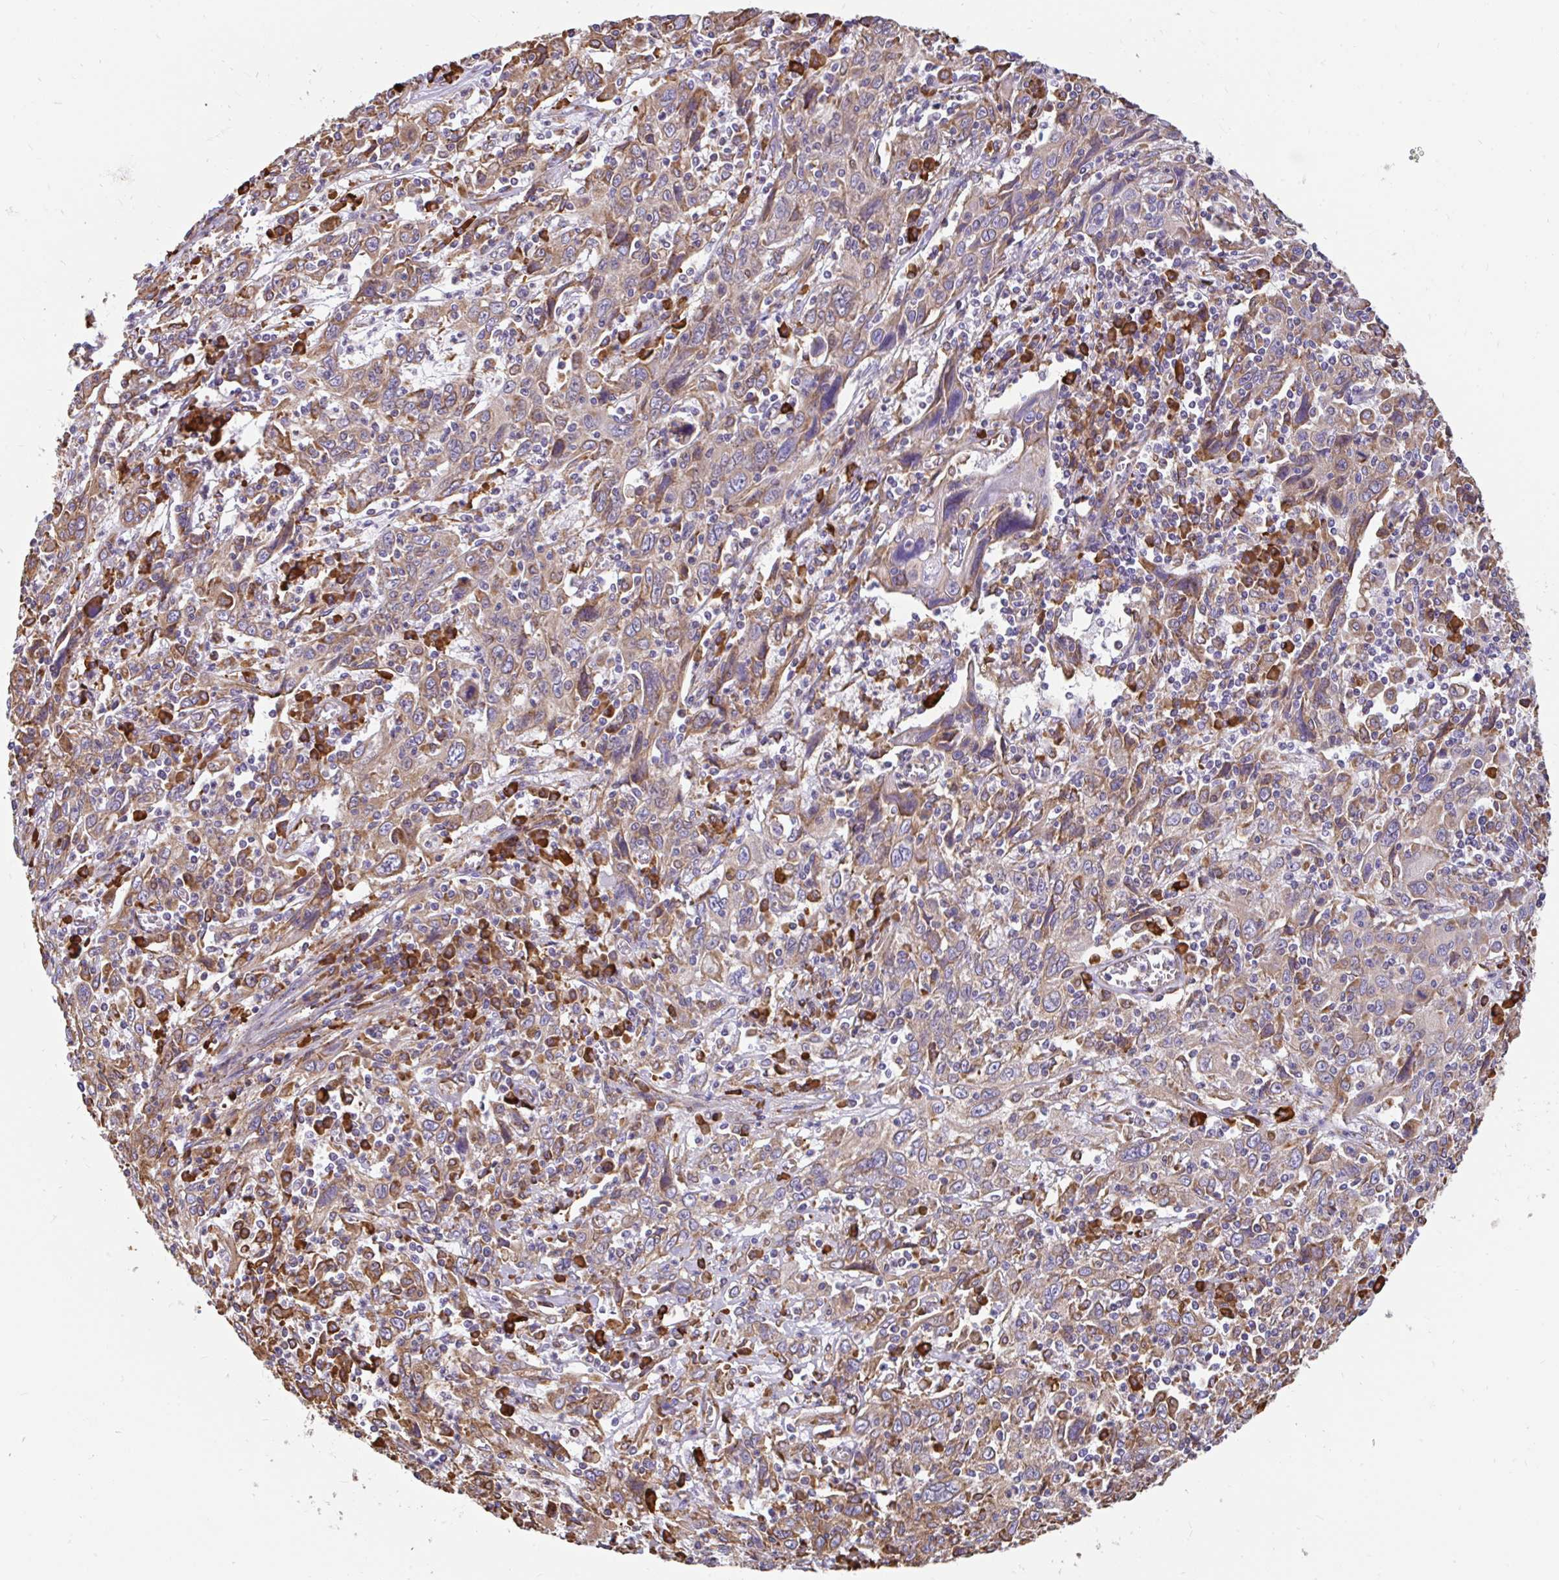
{"staining": {"intensity": "moderate", "quantity": "25%-75%", "location": "cytoplasmic/membranous"}, "tissue": "cervical cancer", "cell_type": "Tumor cells", "image_type": "cancer", "snomed": [{"axis": "morphology", "description": "Squamous cell carcinoma, NOS"}, {"axis": "topography", "description": "Cervix"}], "caption": "This micrograph exhibits IHC staining of cervical cancer, with medium moderate cytoplasmic/membranous positivity in about 25%-75% of tumor cells.", "gene": "EML5", "patient": {"sex": "female", "age": 46}}